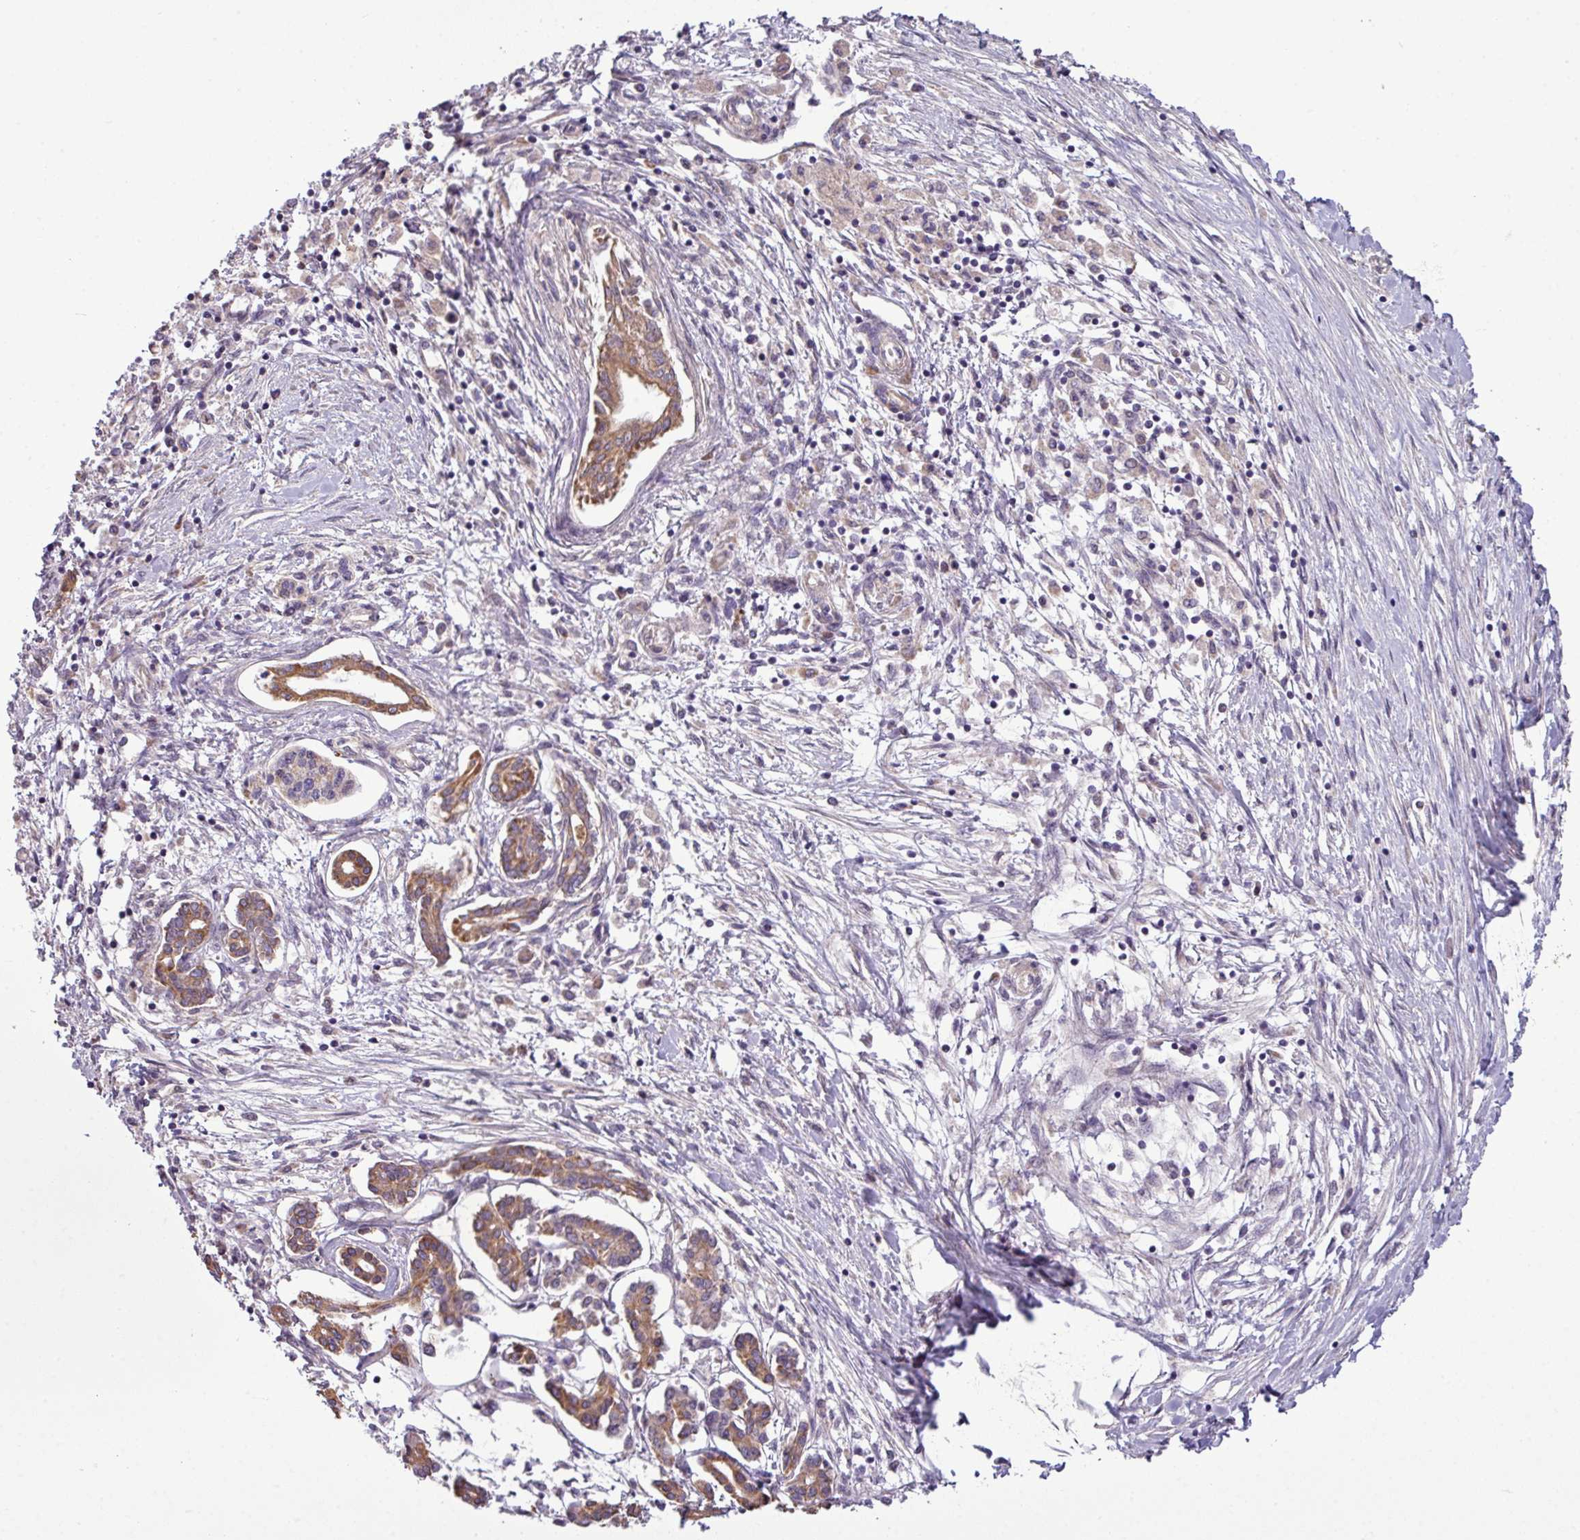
{"staining": {"intensity": "moderate", "quantity": ">75%", "location": "cytoplasmic/membranous"}, "tissue": "pancreatic cancer", "cell_type": "Tumor cells", "image_type": "cancer", "snomed": [{"axis": "morphology", "description": "Adenocarcinoma, NOS"}, {"axis": "topography", "description": "Pancreas"}], "caption": "The micrograph reveals staining of pancreatic cancer (adenocarcinoma), revealing moderate cytoplasmic/membranous protein positivity (brown color) within tumor cells.", "gene": "ZNF217", "patient": {"sex": "female", "age": 50}}